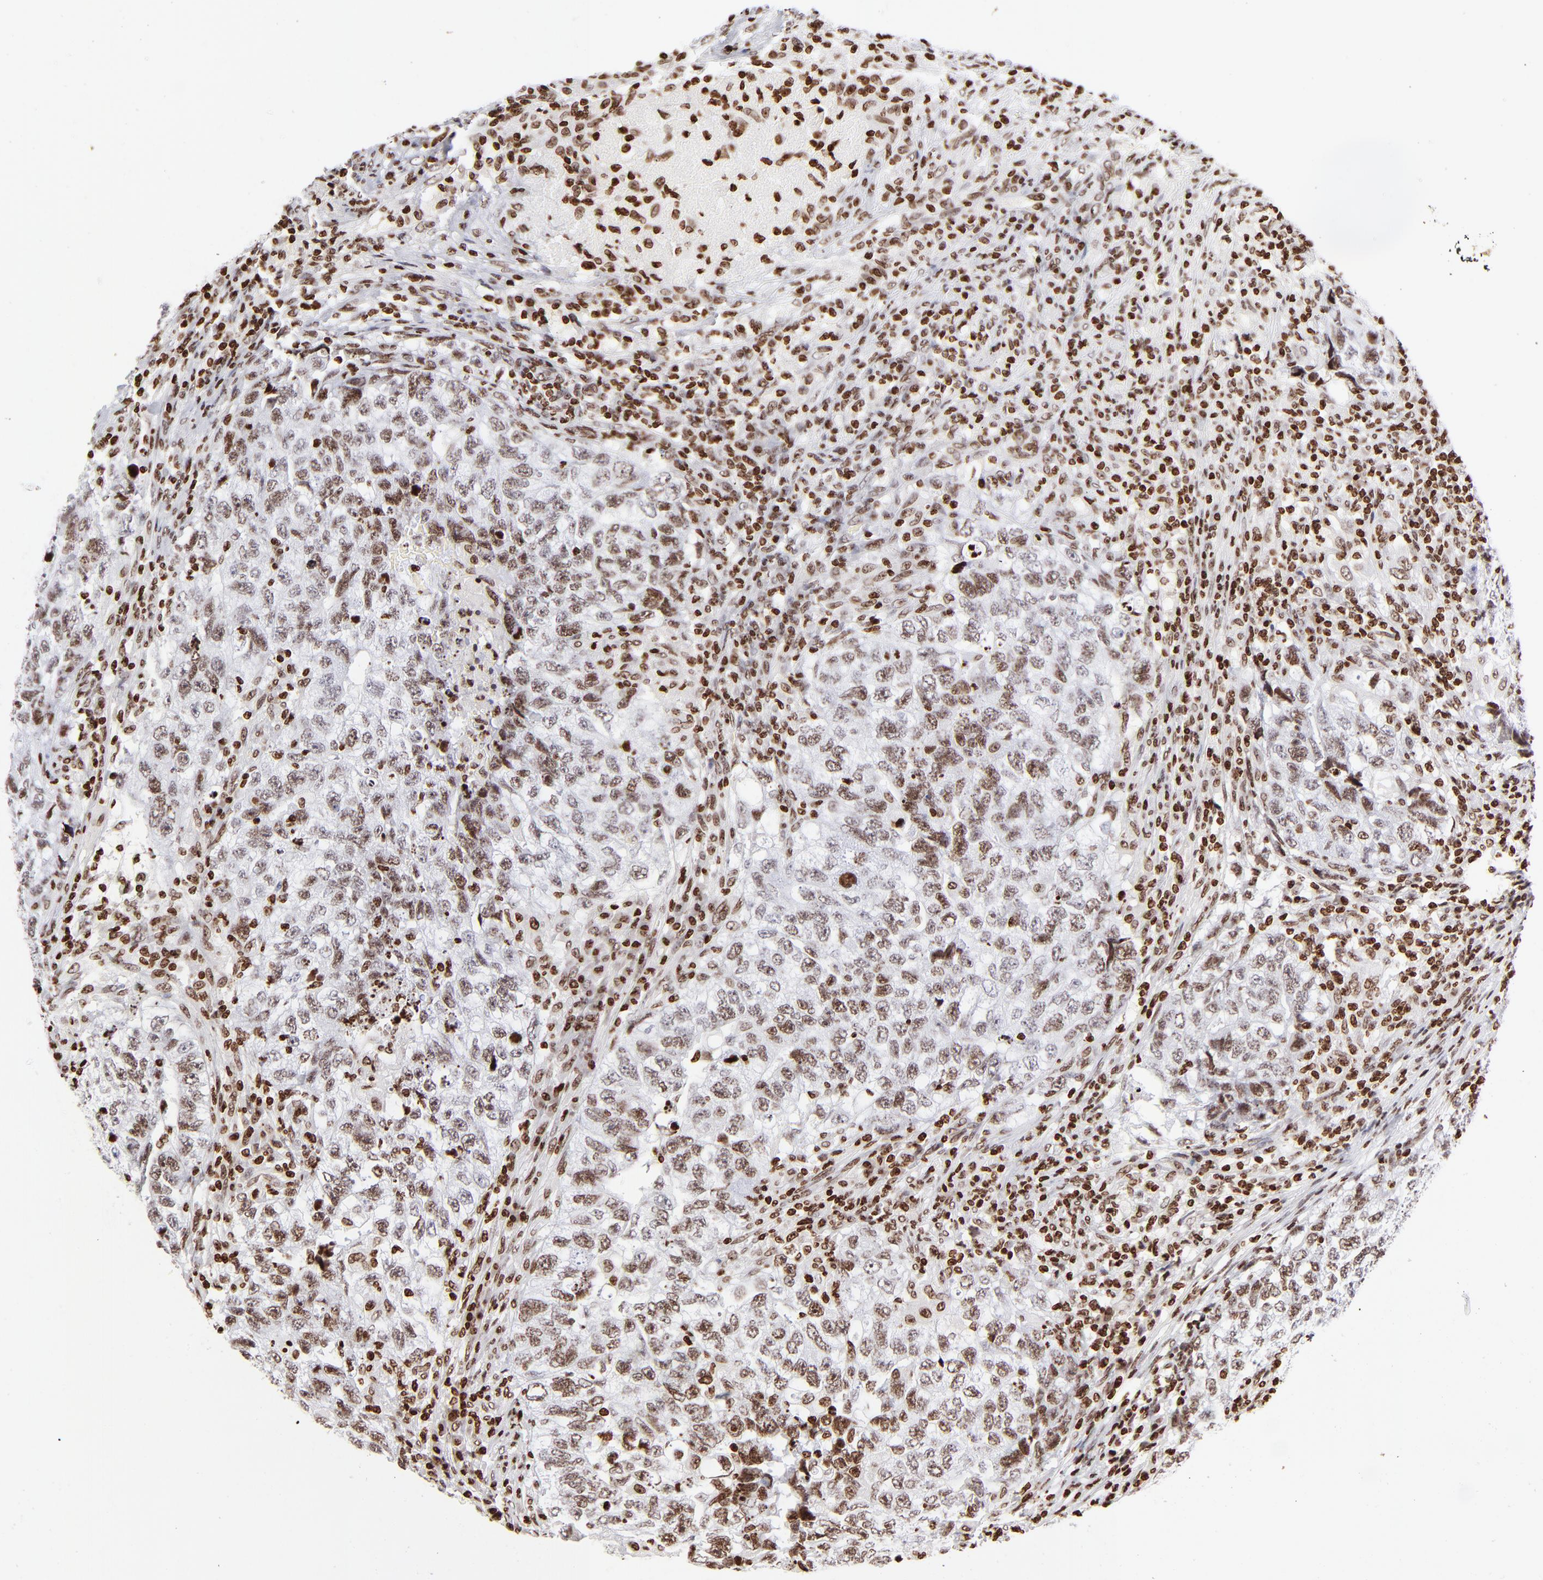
{"staining": {"intensity": "moderate", "quantity": ">75%", "location": "nuclear"}, "tissue": "testis cancer", "cell_type": "Tumor cells", "image_type": "cancer", "snomed": [{"axis": "morphology", "description": "Carcinoma, Embryonal, NOS"}, {"axis": "topography", "description": "Testis"}], "caption": "Immunohistochemistry of human embryonal carcinoma (testis) shows medium levels of moderate nuclear staining in about >75% of tumor cells.", "gene": "RTL4", "patient": {"sex": "male", "age": 21}}